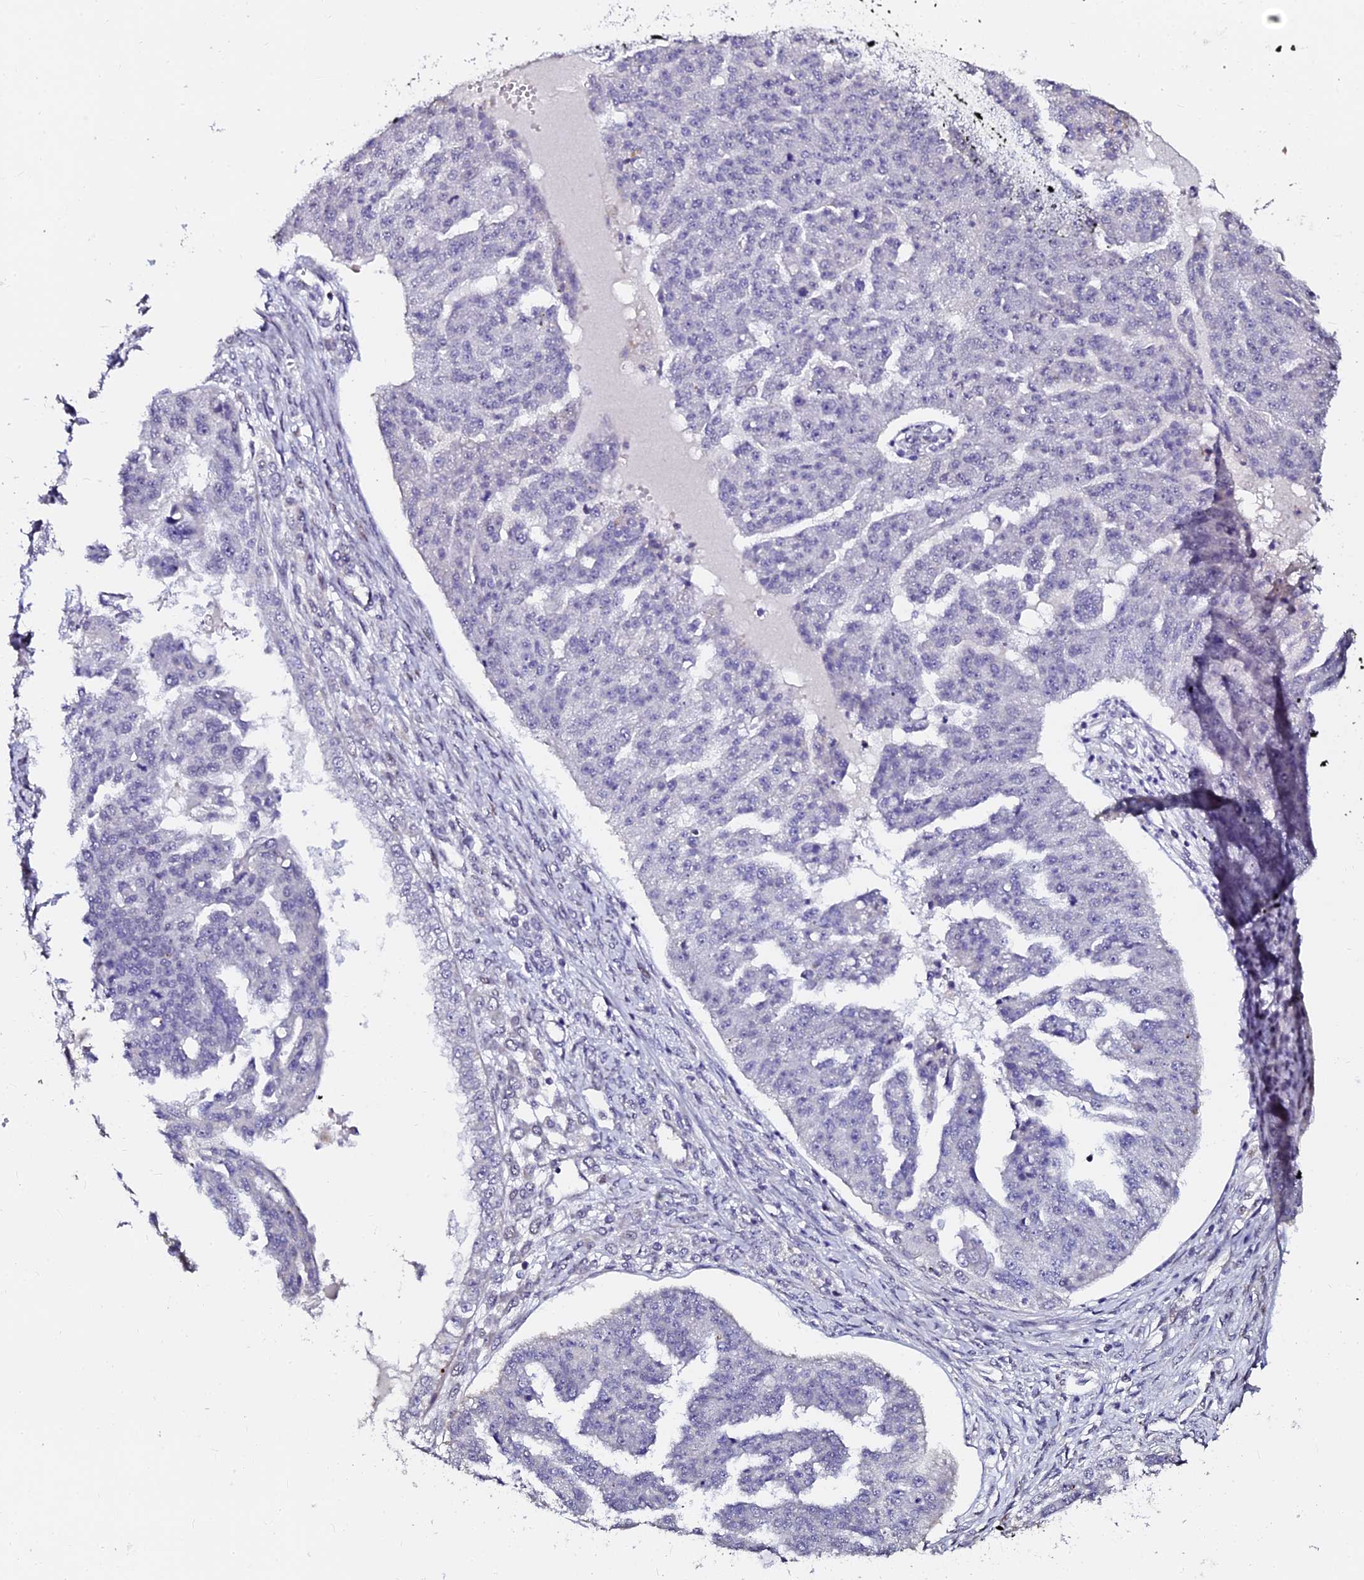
{"staining": {"intensity": "negative", "quantity": "none", "location": "none"}, "tissue": "ovarian cancer", "cell_type": "Tumor cells", "image_type": "cancer", "snomed": [{"axis": "morphology", "description": "Cystadenocarcinoma, serous, NOS"}, {"axis": "topography", "description": "Ovary"}], "caption": "This is an immunohistochemistry image of ovarian serous cystadenocarcinoma. There is no positivity in tumor cells.", "gene": "GPN3", "patient": {"sex": "female", "age": 58}}